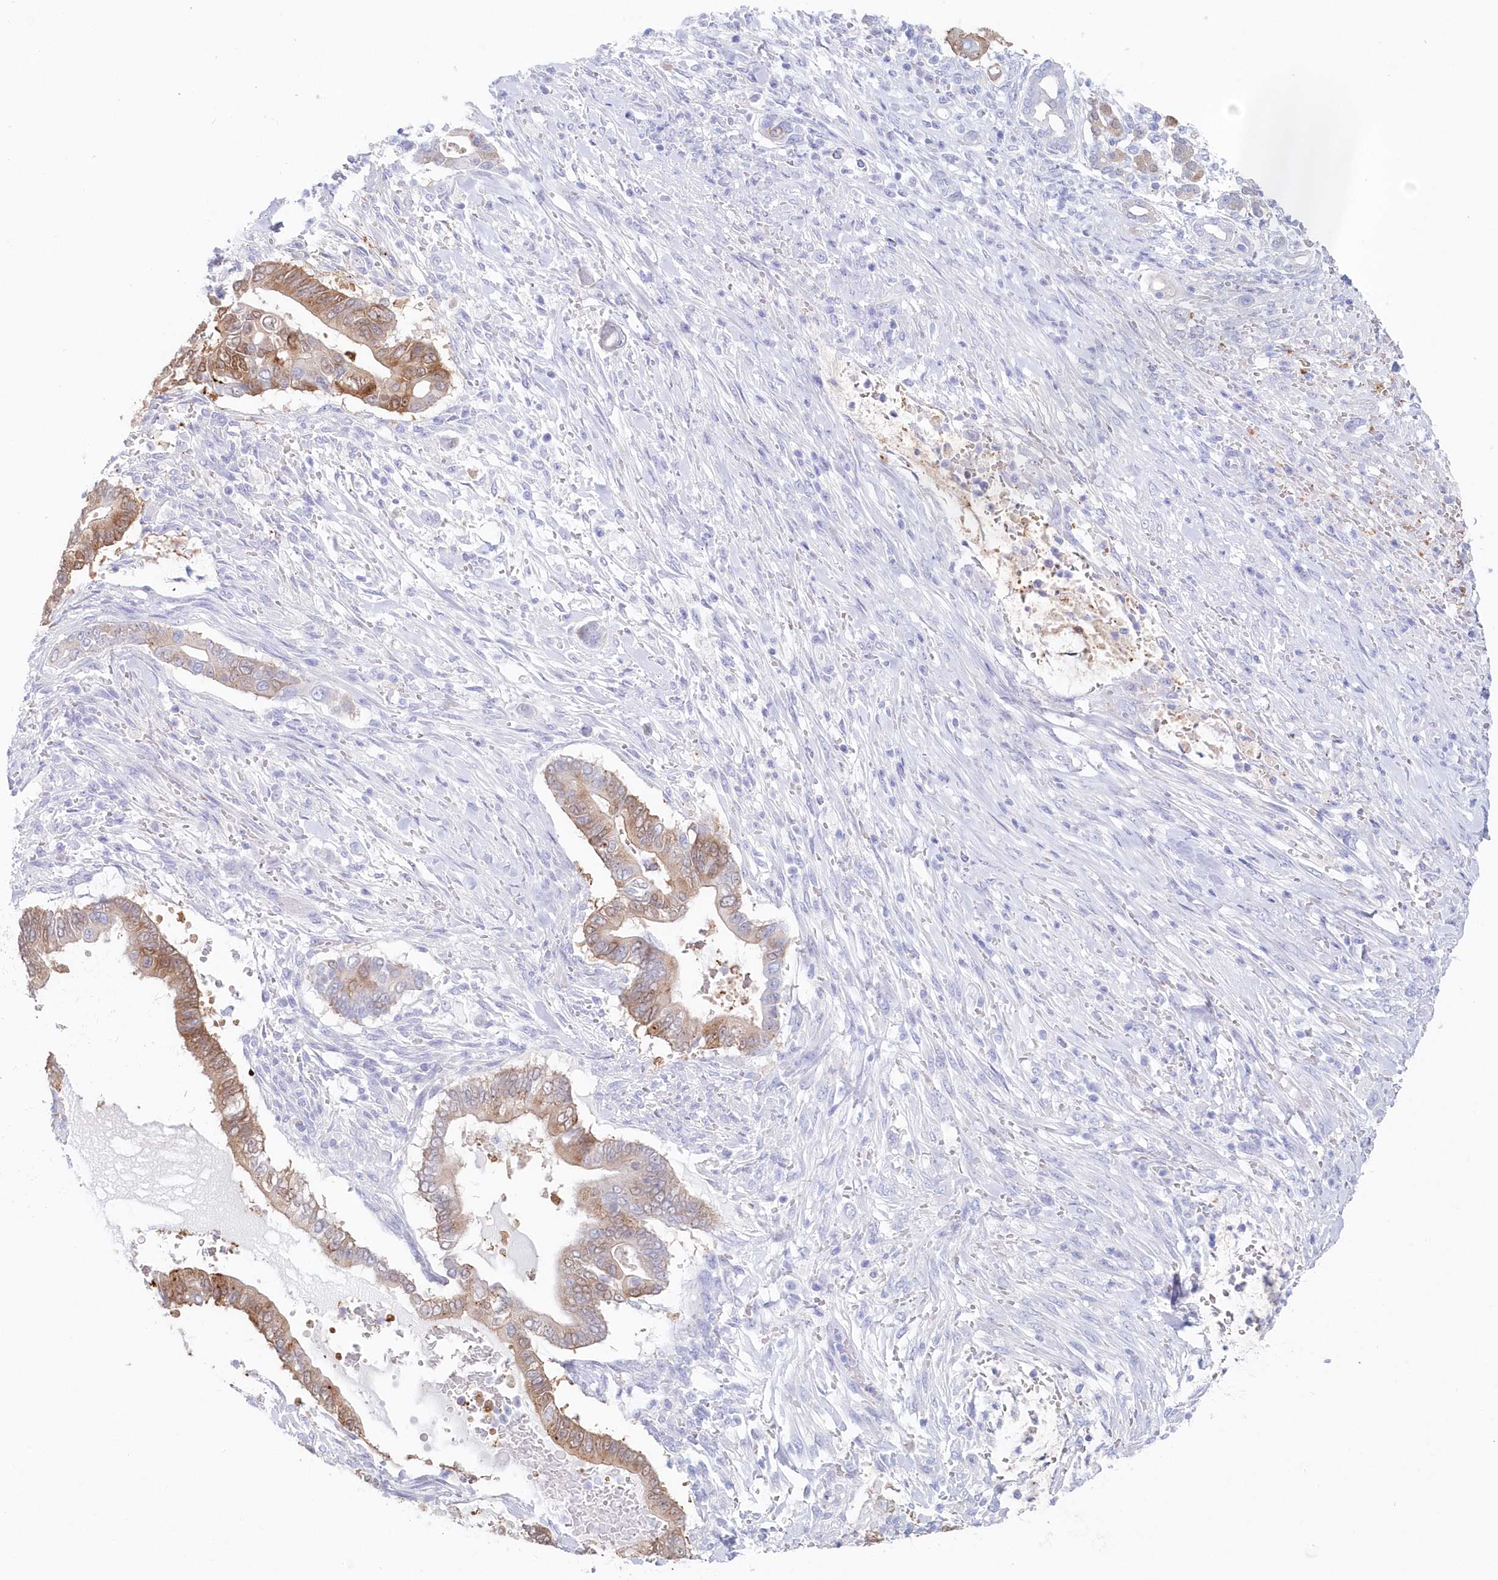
{"staining": {"intensity": "moderate", "quantity": "25%-75%", "location": "cytoplasmic/membranous"}, "tissue": "pancreatic cancer", "cell_type": "Tumor cells", "image_type": "cancer", "snomed": [{"axis": "morphology", "description": "Adenocarcinoma, NOS"}, {"axis": "topography", "description": "Pancreas"}], "caption": "The micrograph exhibits immunohistochemical staining of pancreatic adenocarcinoma. There is moderate cytoplasmic/membranous staining is appreciated in approximately 25%-75% of tumor cells.", "gene": "CSNK1G2", "patient": {"sex": "male", "age": 68}}